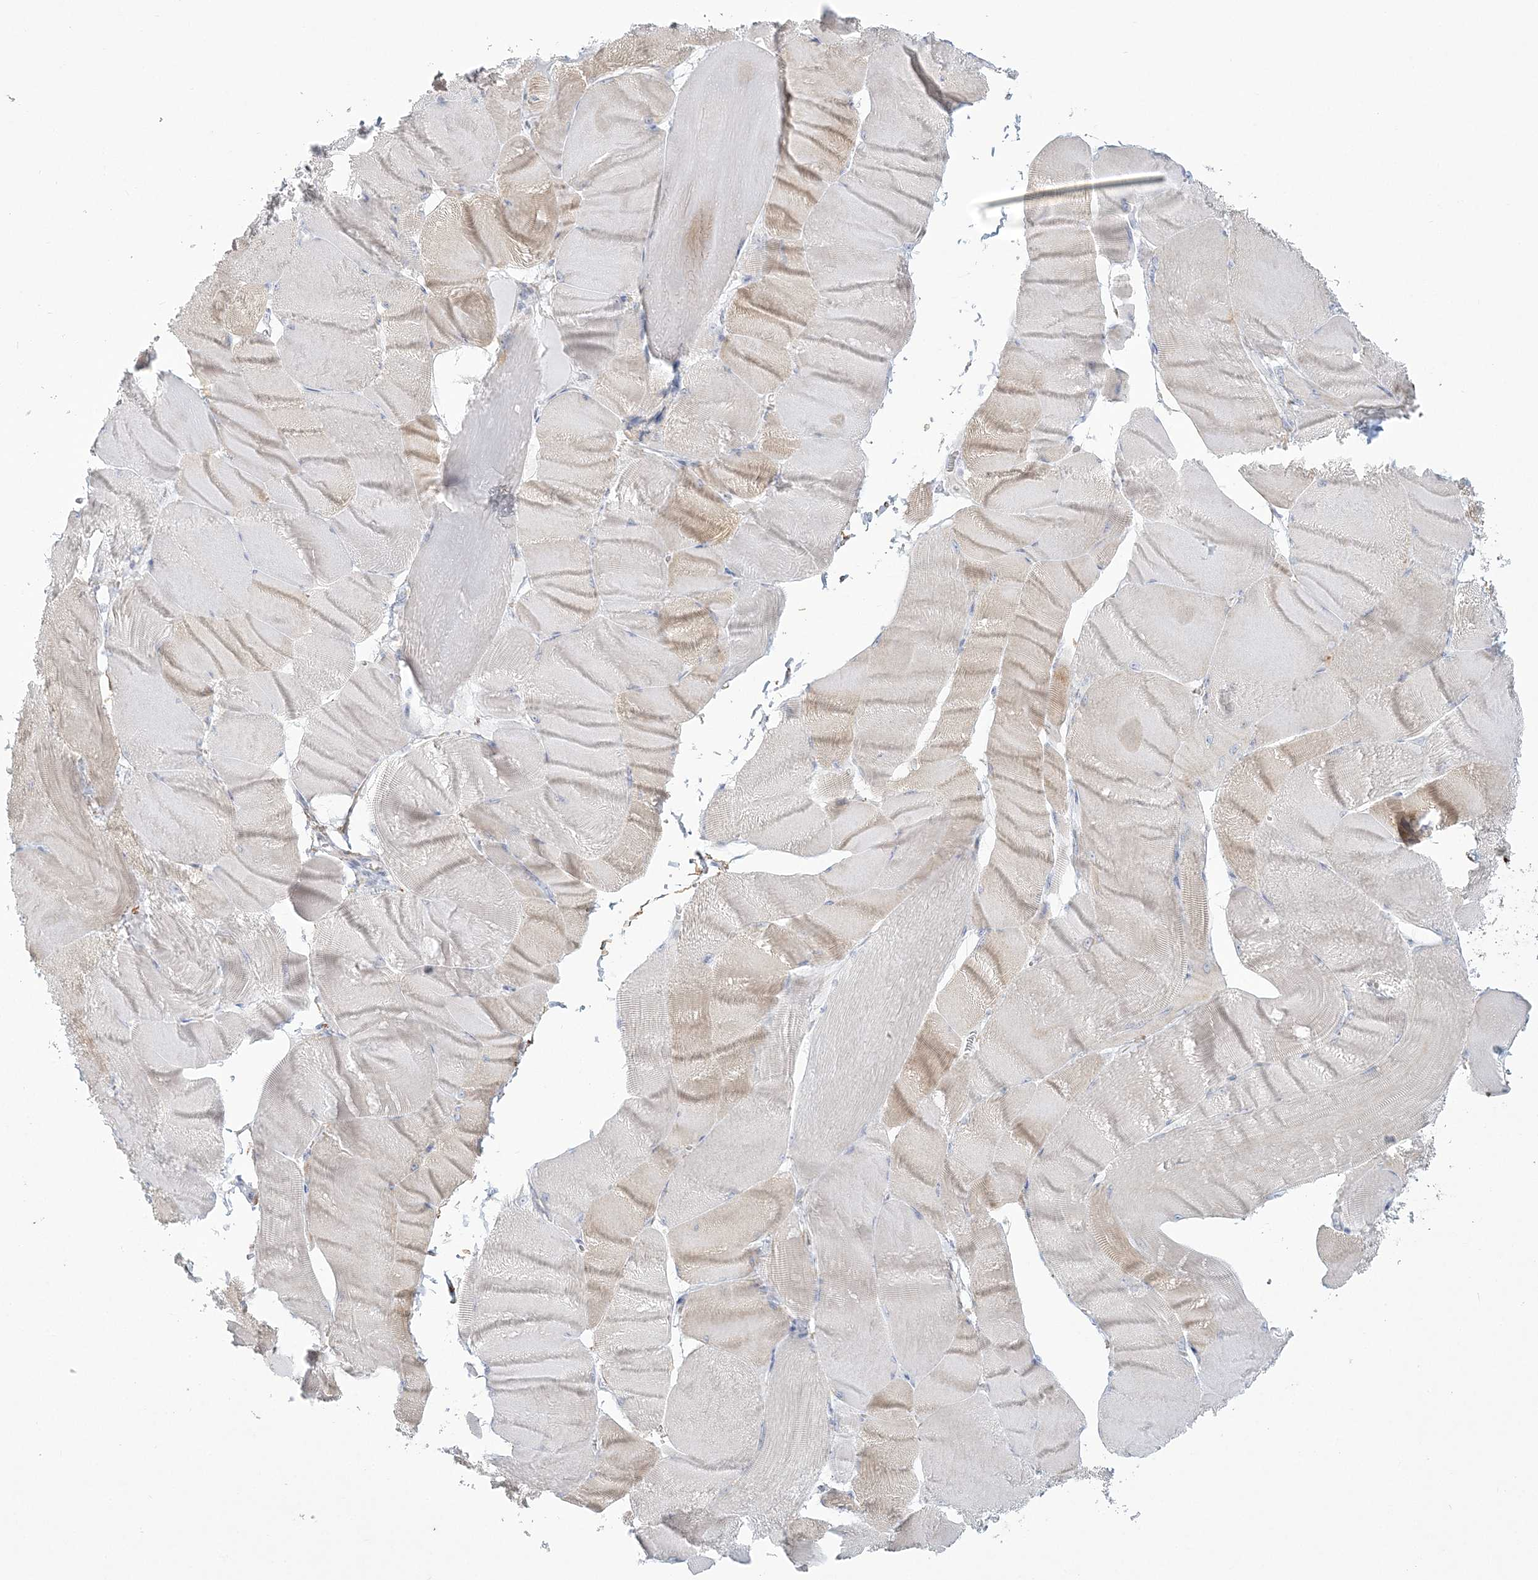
{"staining": {"intensity": "weak", "quantity": "25%-75%", "location": "cytoplasmic/membranous"}, "tissue": "skeletal muscle", "cell_type": "Myocytes", "image_type": "normal", "snomed": [{"axis": "morphology", "description": "Normal tissue, NOS"}, {"axis": "morphology", "description": "Basal cell carcinoma"}, {"axis": "topography", "description": "Skeletal muscle"}], "caption": "A histopathology image of skeletal muscle stained for a protein reveals weak cytoplasmic/membranous brown staining in myocytes. The staining is performed using DAB (3,3'-diaminobenzidine) brown chromogen to label protein expression. The nuclei are counter-stained blue using hematoxylin.", "gene": "ENSG00000288637", "patient": {"sex": "female", "age": 64}}